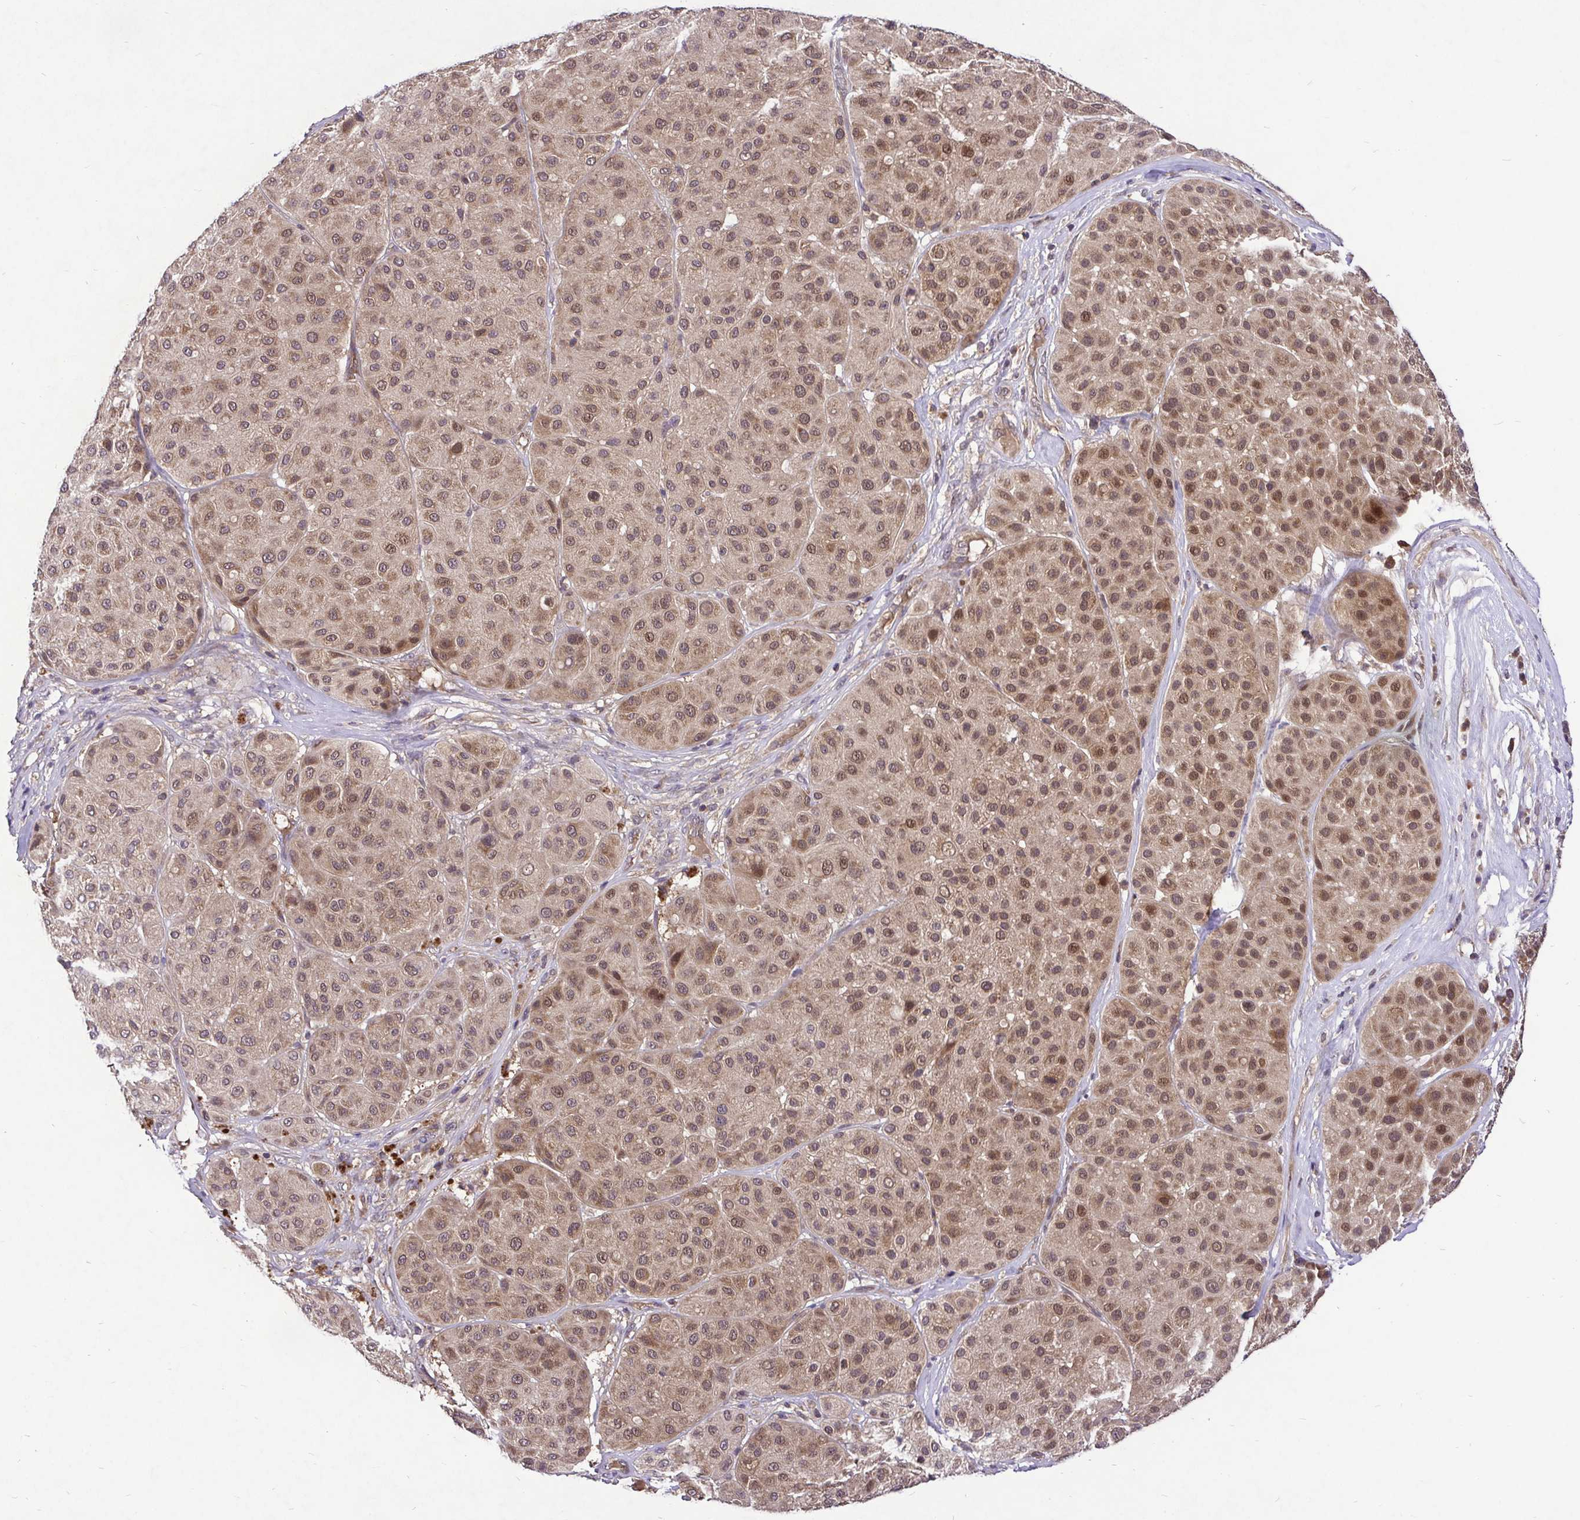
{"staining": {"intensity": "moderate", "quantity": ">75%", "location": "cytoplasmic/membranous,nuclear"}, "tissue": "melanoma", "cell_type": "Tumor cells", "image_type": "cancer", "snomed": [{"axis": "morphology", "description": "Malignant melanoma, Metastatic site"}, {"axis": "topography", "description": "Smooth muscle"}], "caption": "Malignant melanoma (metastatic site) was stained to show a protein in brown. There is medium levels of moderate cytoplasmic/membranous and nuclear positivity in about >75% of tumor cells.", "gene": "UBE2M", "patient": {"sex": "male", "age": 41}}